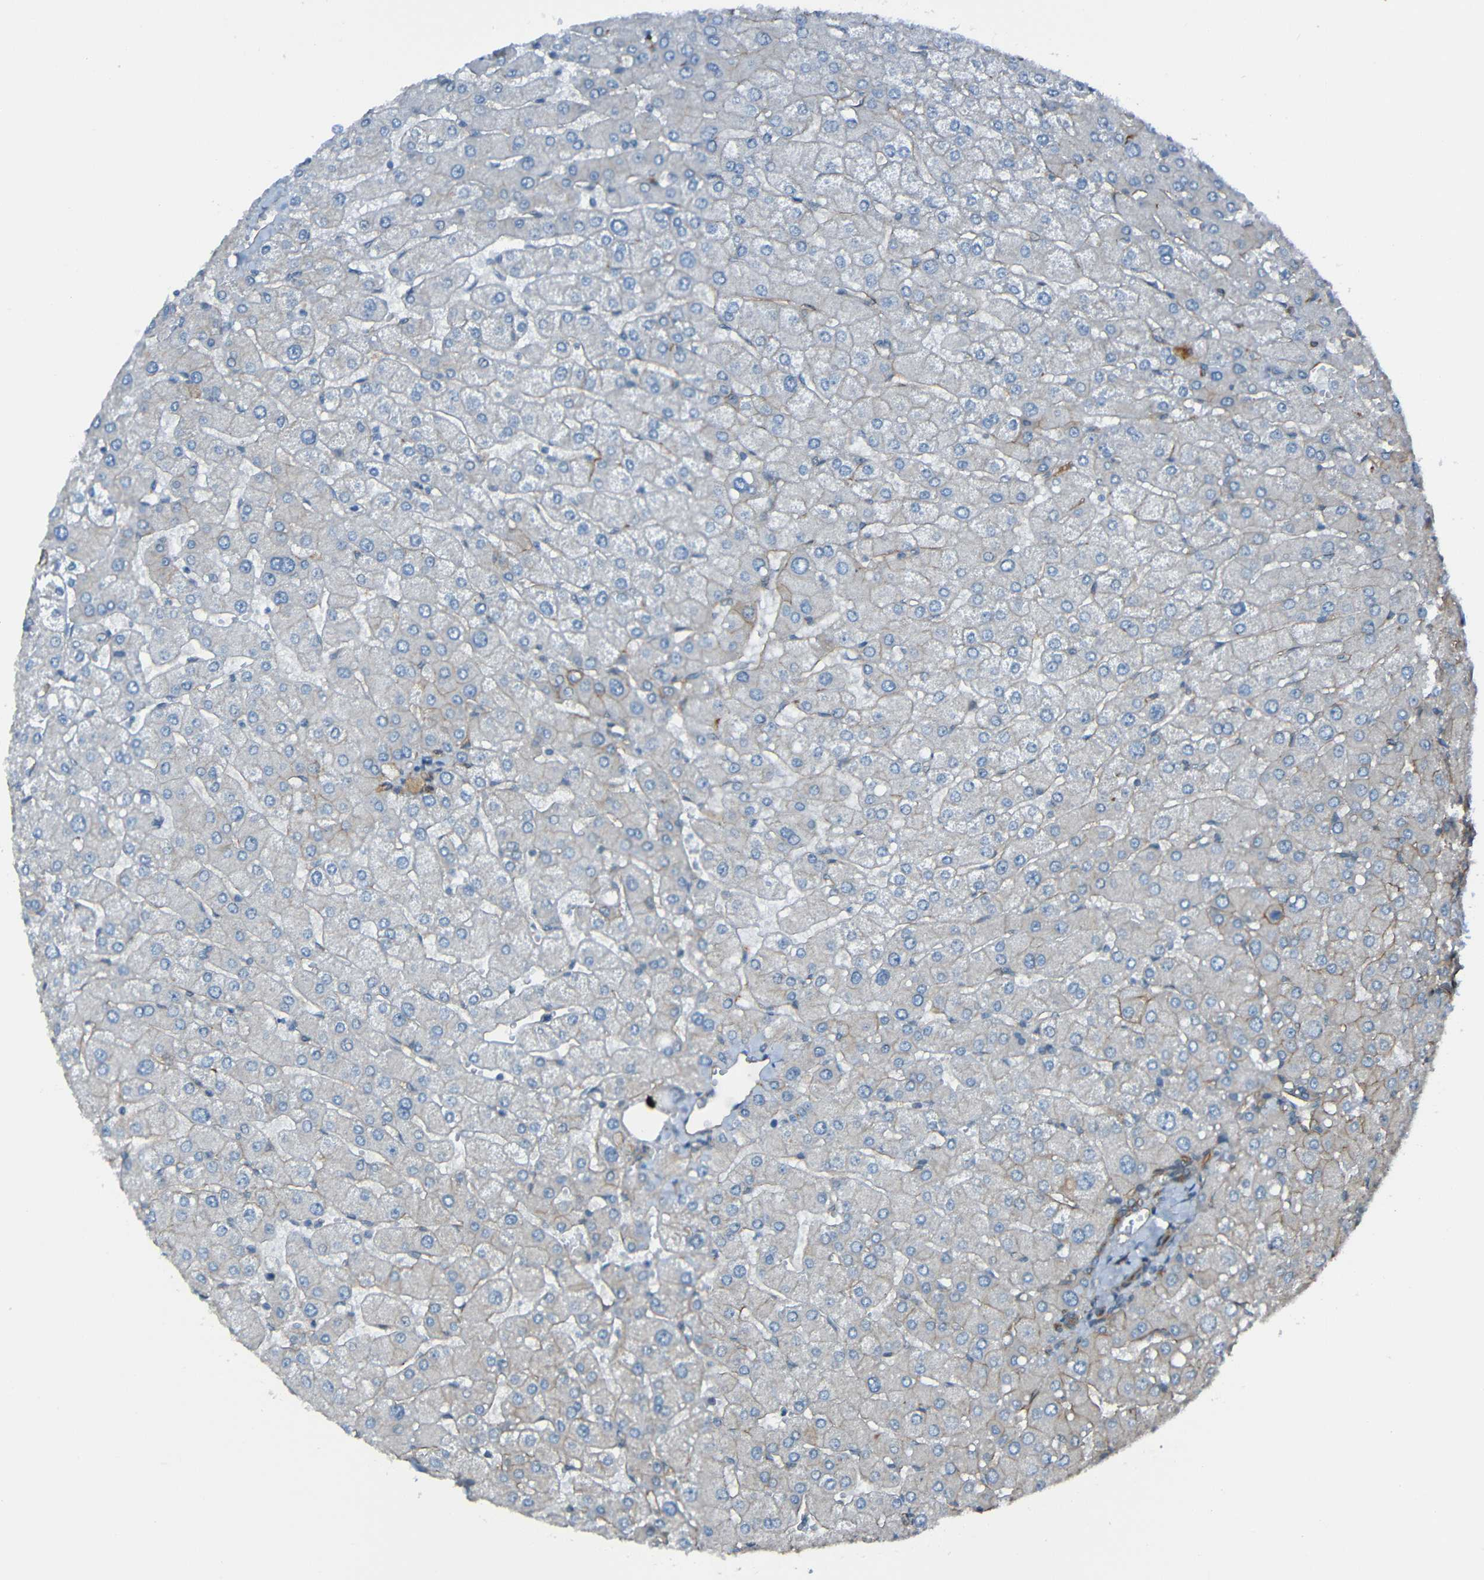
{"staining": {"intensity": "moderate", "quantity": ">75%", "location": "cytoplasmic/membranous"}, "tissue": "liver", "cell_type": "Cholangiocytes", "image_type": "normal", "snomed": [{"axis": "morphology", "description": "Normal tissue, NOS"}, {"axis": "topography", "description": "Liver"}], "caption": "Immunohistochemistry micrograph of benign liver: liver stained using immunohistochemistry demonstrates medium levels of moderate protein expression localized specifically in the cytoplasmic/membranous of cholangiocytes, appearing as a cytoplasmic/membranous brown color.", "gene": "LGR5", "patient": {"sex": "male", "age": 55}}